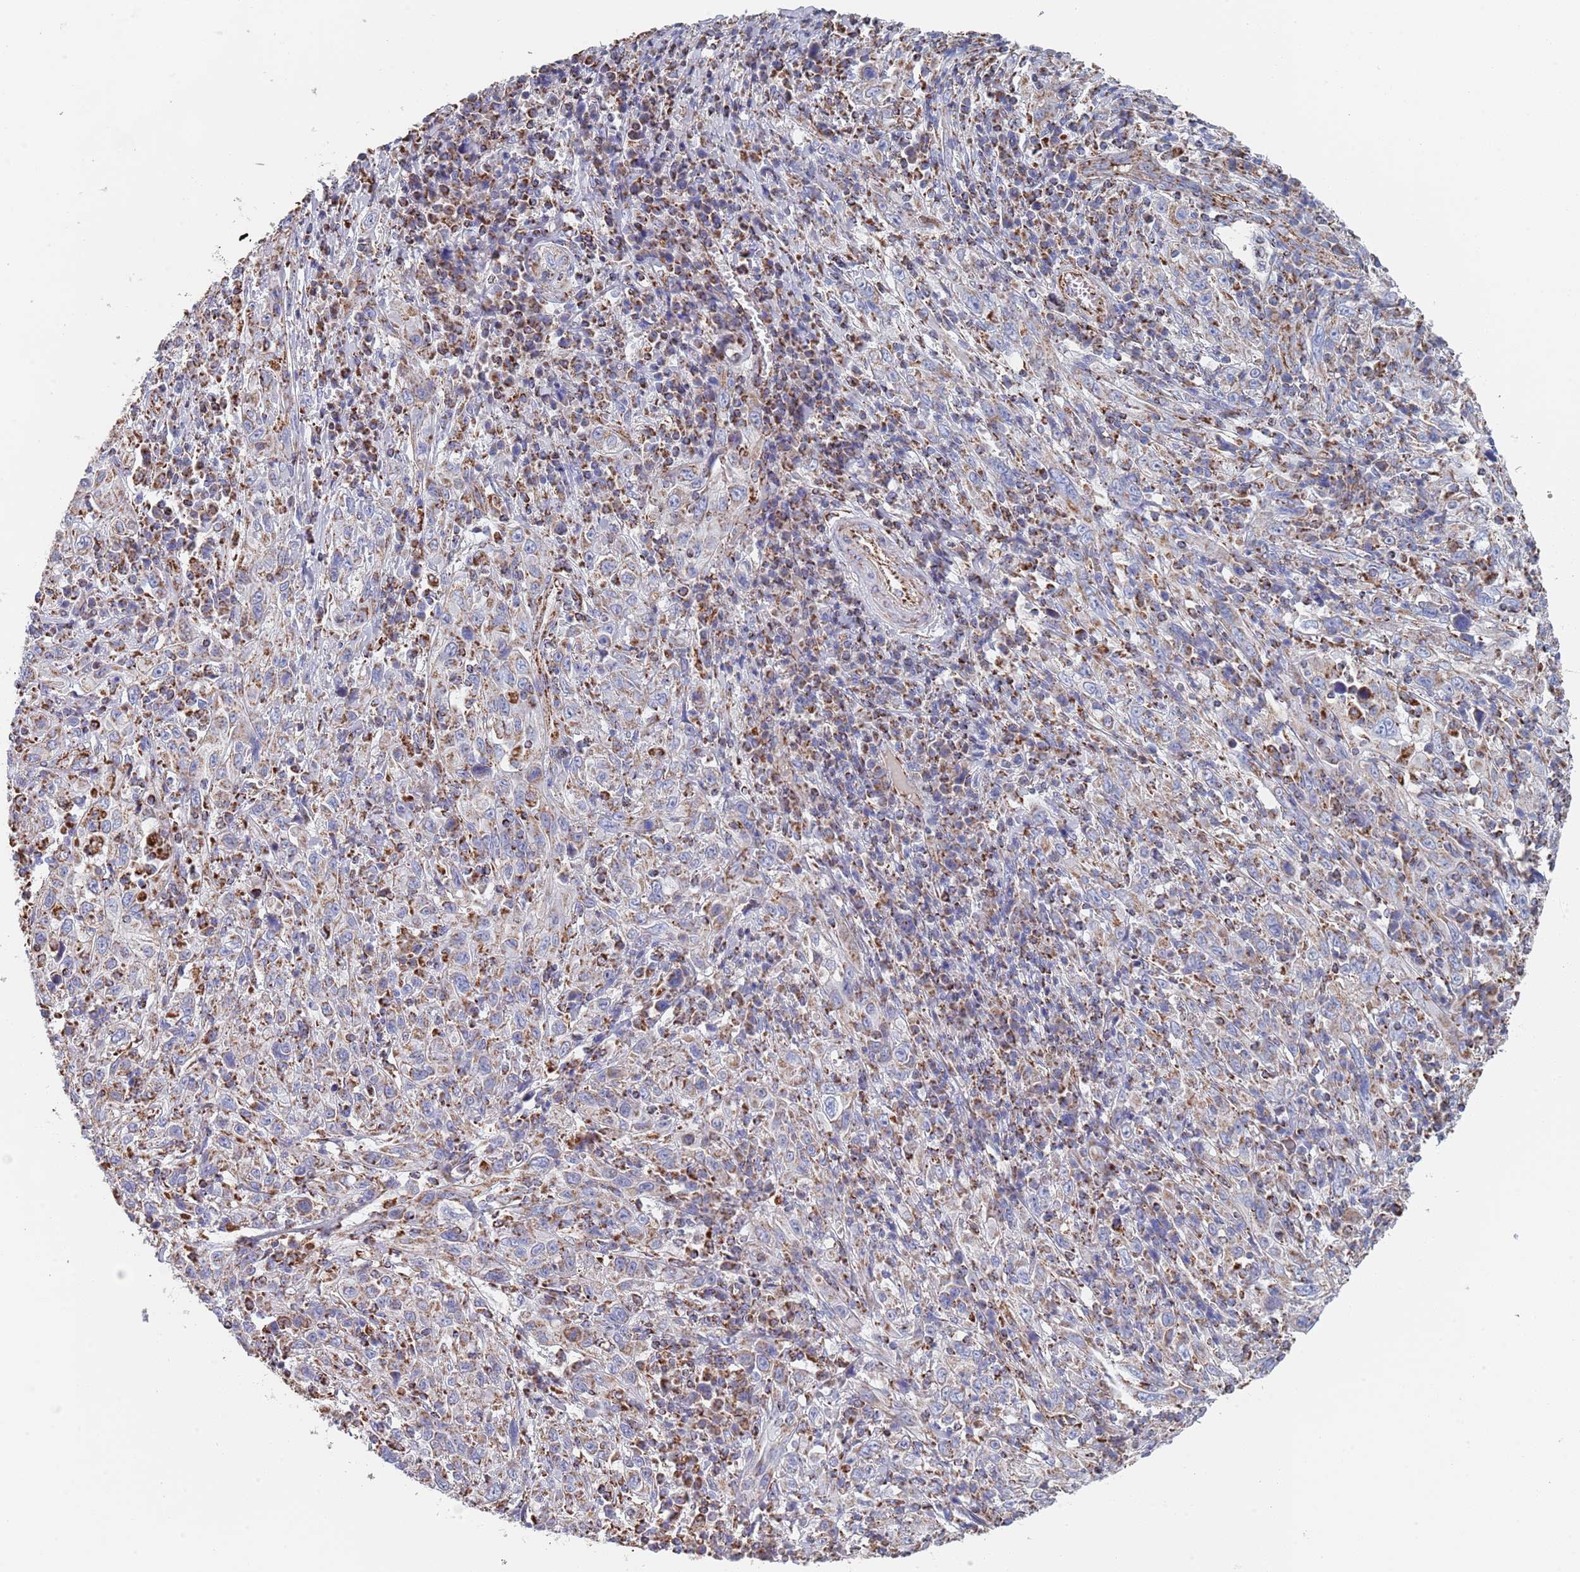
{"staining": {"intensity": "weak", "quantity": "25%-75%", "location": "cytoplasmic/membranous"}, "tissue": "cervical cancer", "cell_type": "Tumor cells", "image_type": "cancer", "snomed": [{"axis": "morphology", "description": "Squamous cell carcinoma, NOS"}, {"axis": "topography", "description": "Cervix"}], "caption": "This is a histology image of immunohistochemistry staining of squamous cell carcinoma (cervical), which shows weak positivity in the cytoplasmic/membranous of tumor cells.", "gene": "PGP", "patient": {"sex": "female", "age": 46}}